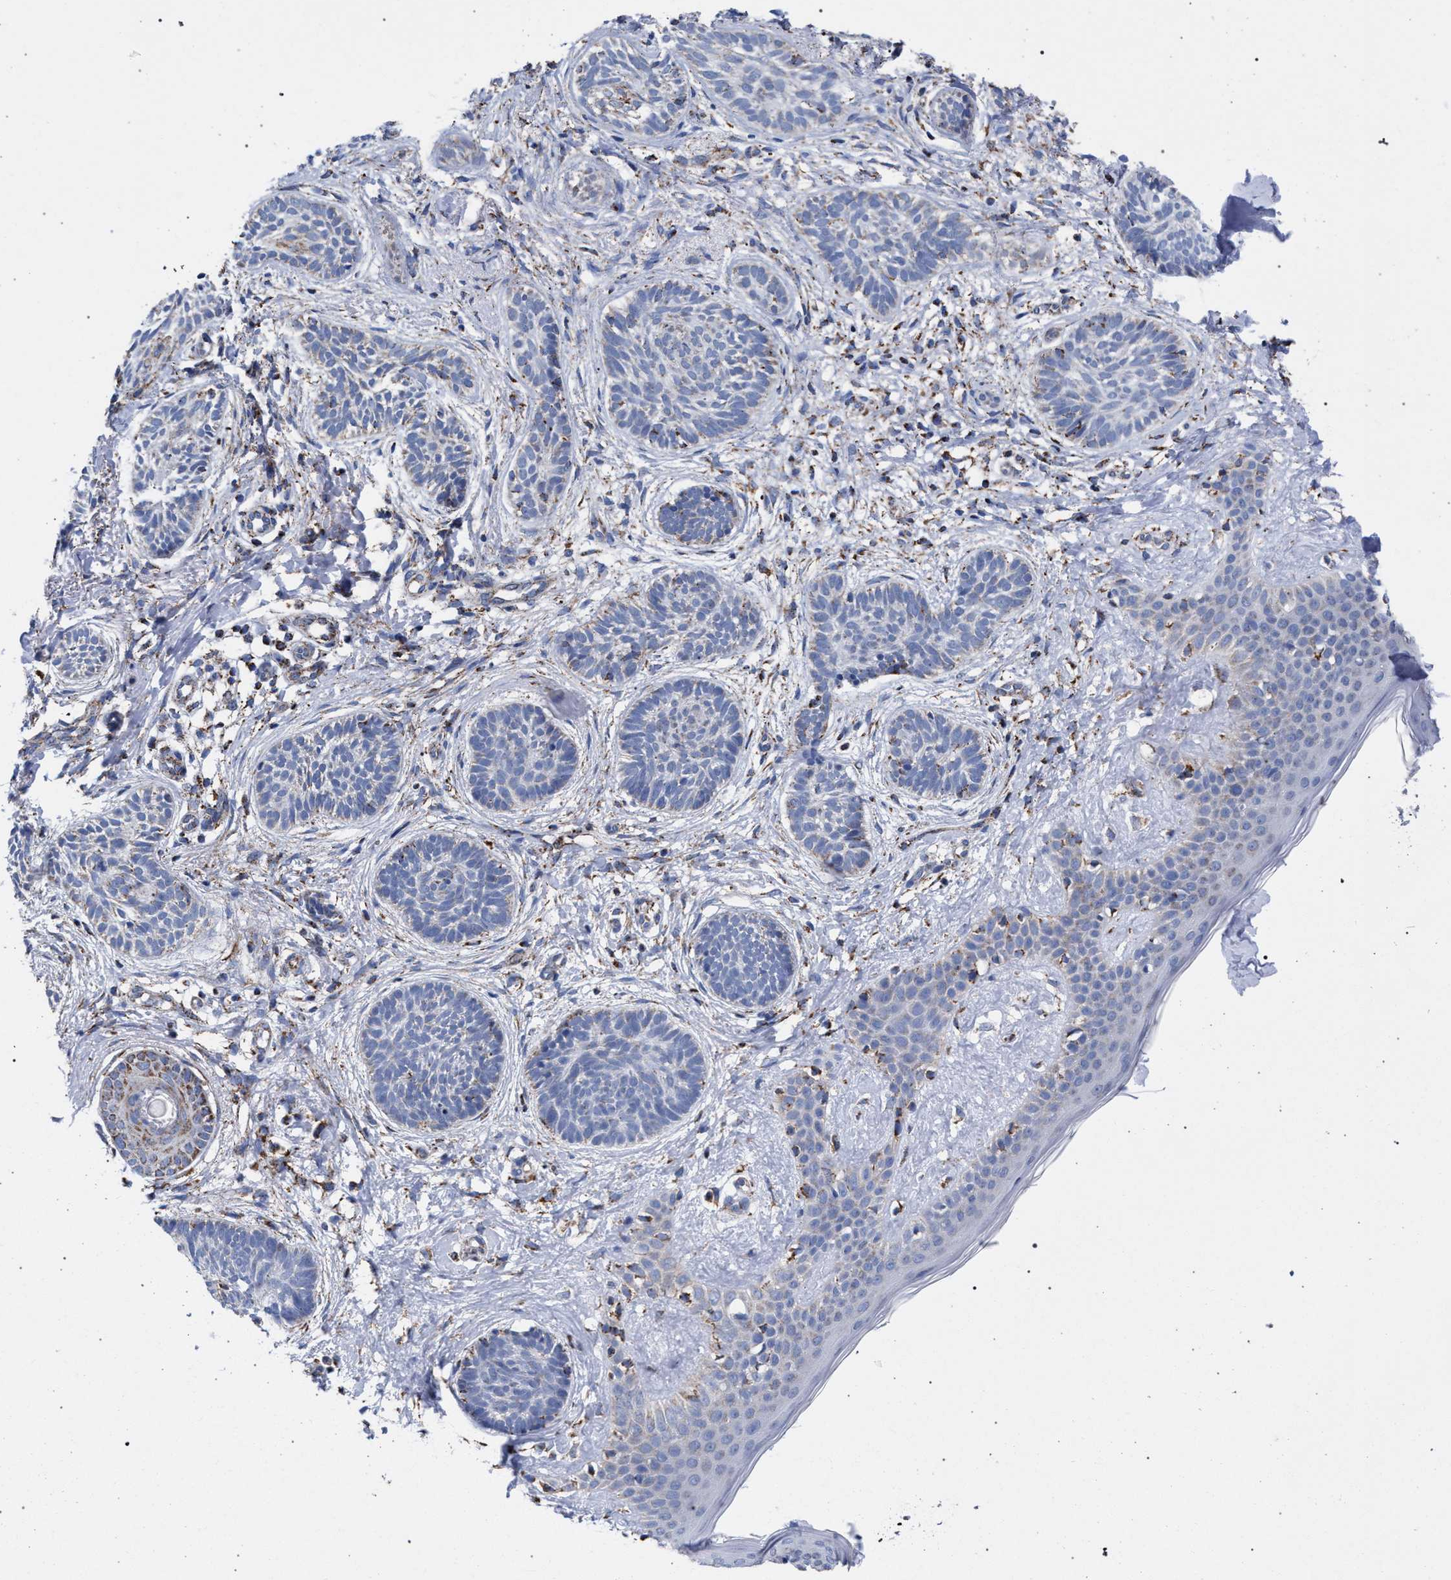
{"staining": {"intensity": "weak", "quantity": "<25%", "location": "cytoplasmic/membranous"}, "tissue": "skin cancer", "cell_type": "Tumor cells", "image_type": "cancer", "snomed": [{"axis": "morphology", "description": "Normal tissue, NOS"}, {"axis": "morphology", "description": "Basal cell carcinoma"}, {"axis": "topography", "description": "Skin"}], "caption": "Immunohistochemical staining of skin basal cell carcinoma reveals no significant staining in tumor cells. (DAB immunohistochemistry, high magnification).", "gene": "ACADS", "patient": {"sex": "male", "age": 63}}